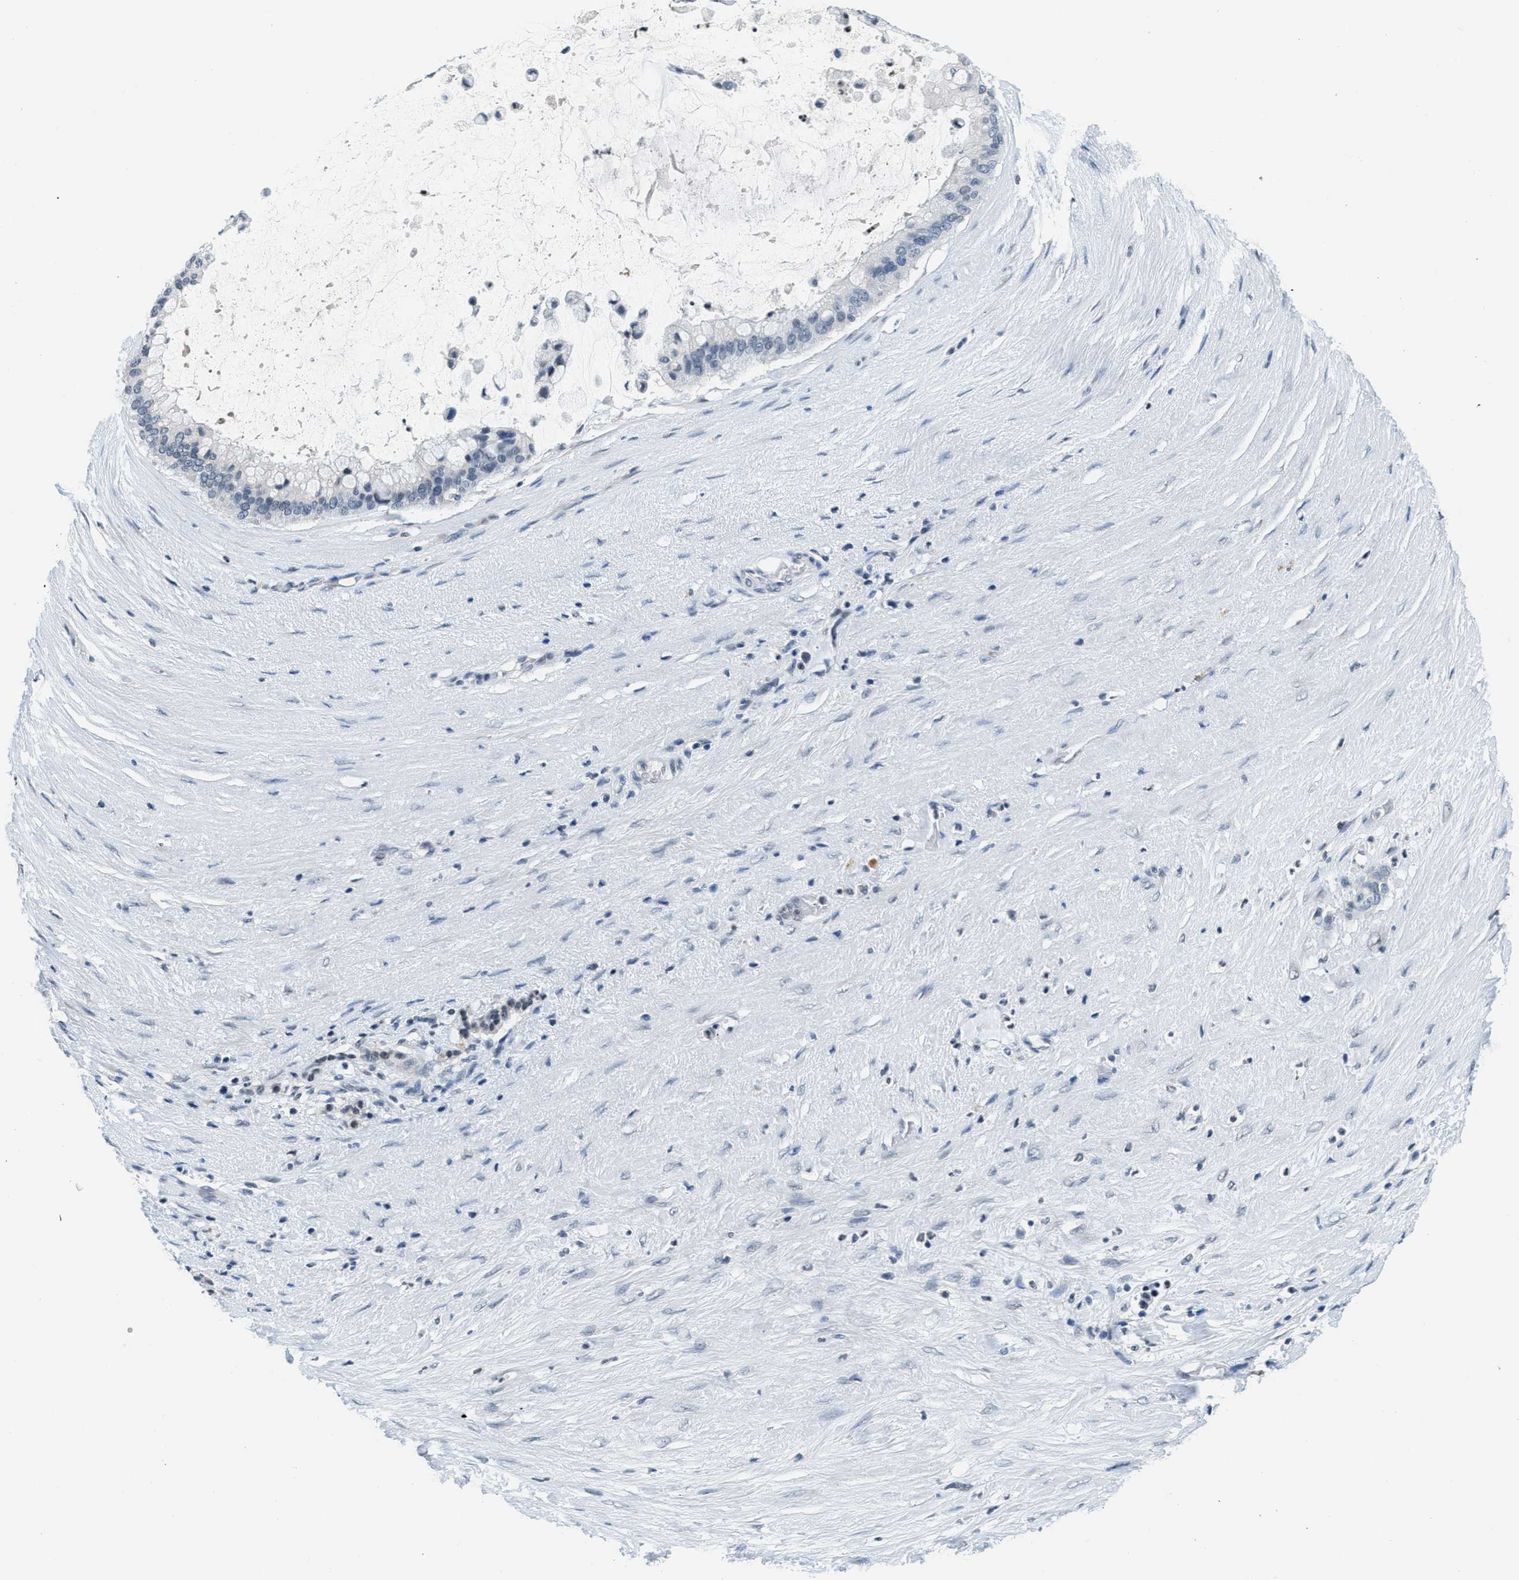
{"staining": {"intensity": "negative", "quantity": "none", "location": "none"}, "tissue": "pancreatic cancer", "cell_type": "Tumor cells", "image_type": "cancer", "snomed": [{"axis": "morphology", "description": "Adenocarcinoma, NOS"}, {"axis": "topography", "description": "Pancreas"}], "caption": "This is a histopathology image of immunohistochemistry staining of pancreatic cancer, which shows no staining in tumor cells.", "gene": "CA4", "patient": {"sex": "male", "age": 41}}